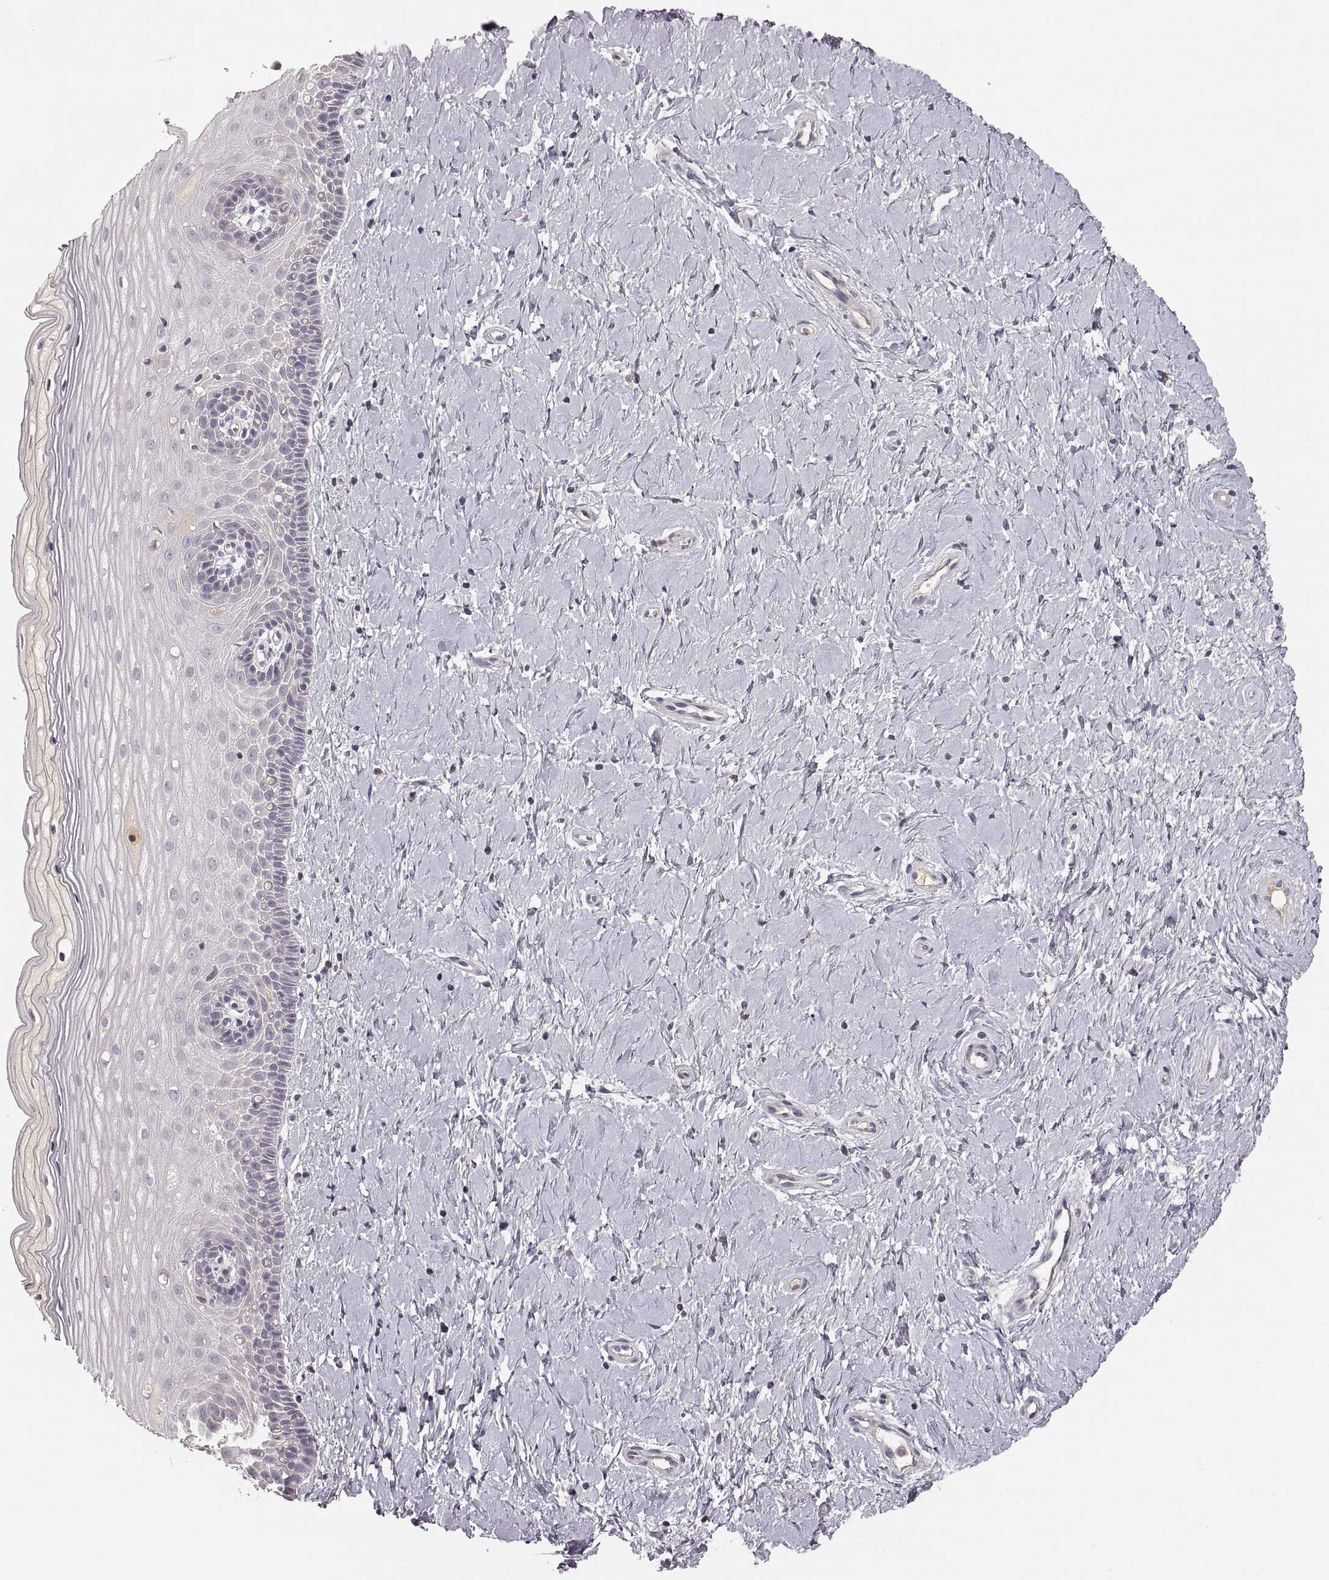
{"staining": {"intensity": "negative", "quantity": "none", "location": "none"}, "tissue": "cervix", "cell_type": "Glandular cells", "image_type": "normal", "snomed": [{"axis": "morphology", "description": "Normal tissue, NOS"}, {"axis": "topography", "description": "Cervix"}], "caption": "Photomicrograph shows no protein expression in glandular cells of benign cervix.", "gene": "RUNDC3A", "patient": {"sex": "female", "age": 37}}